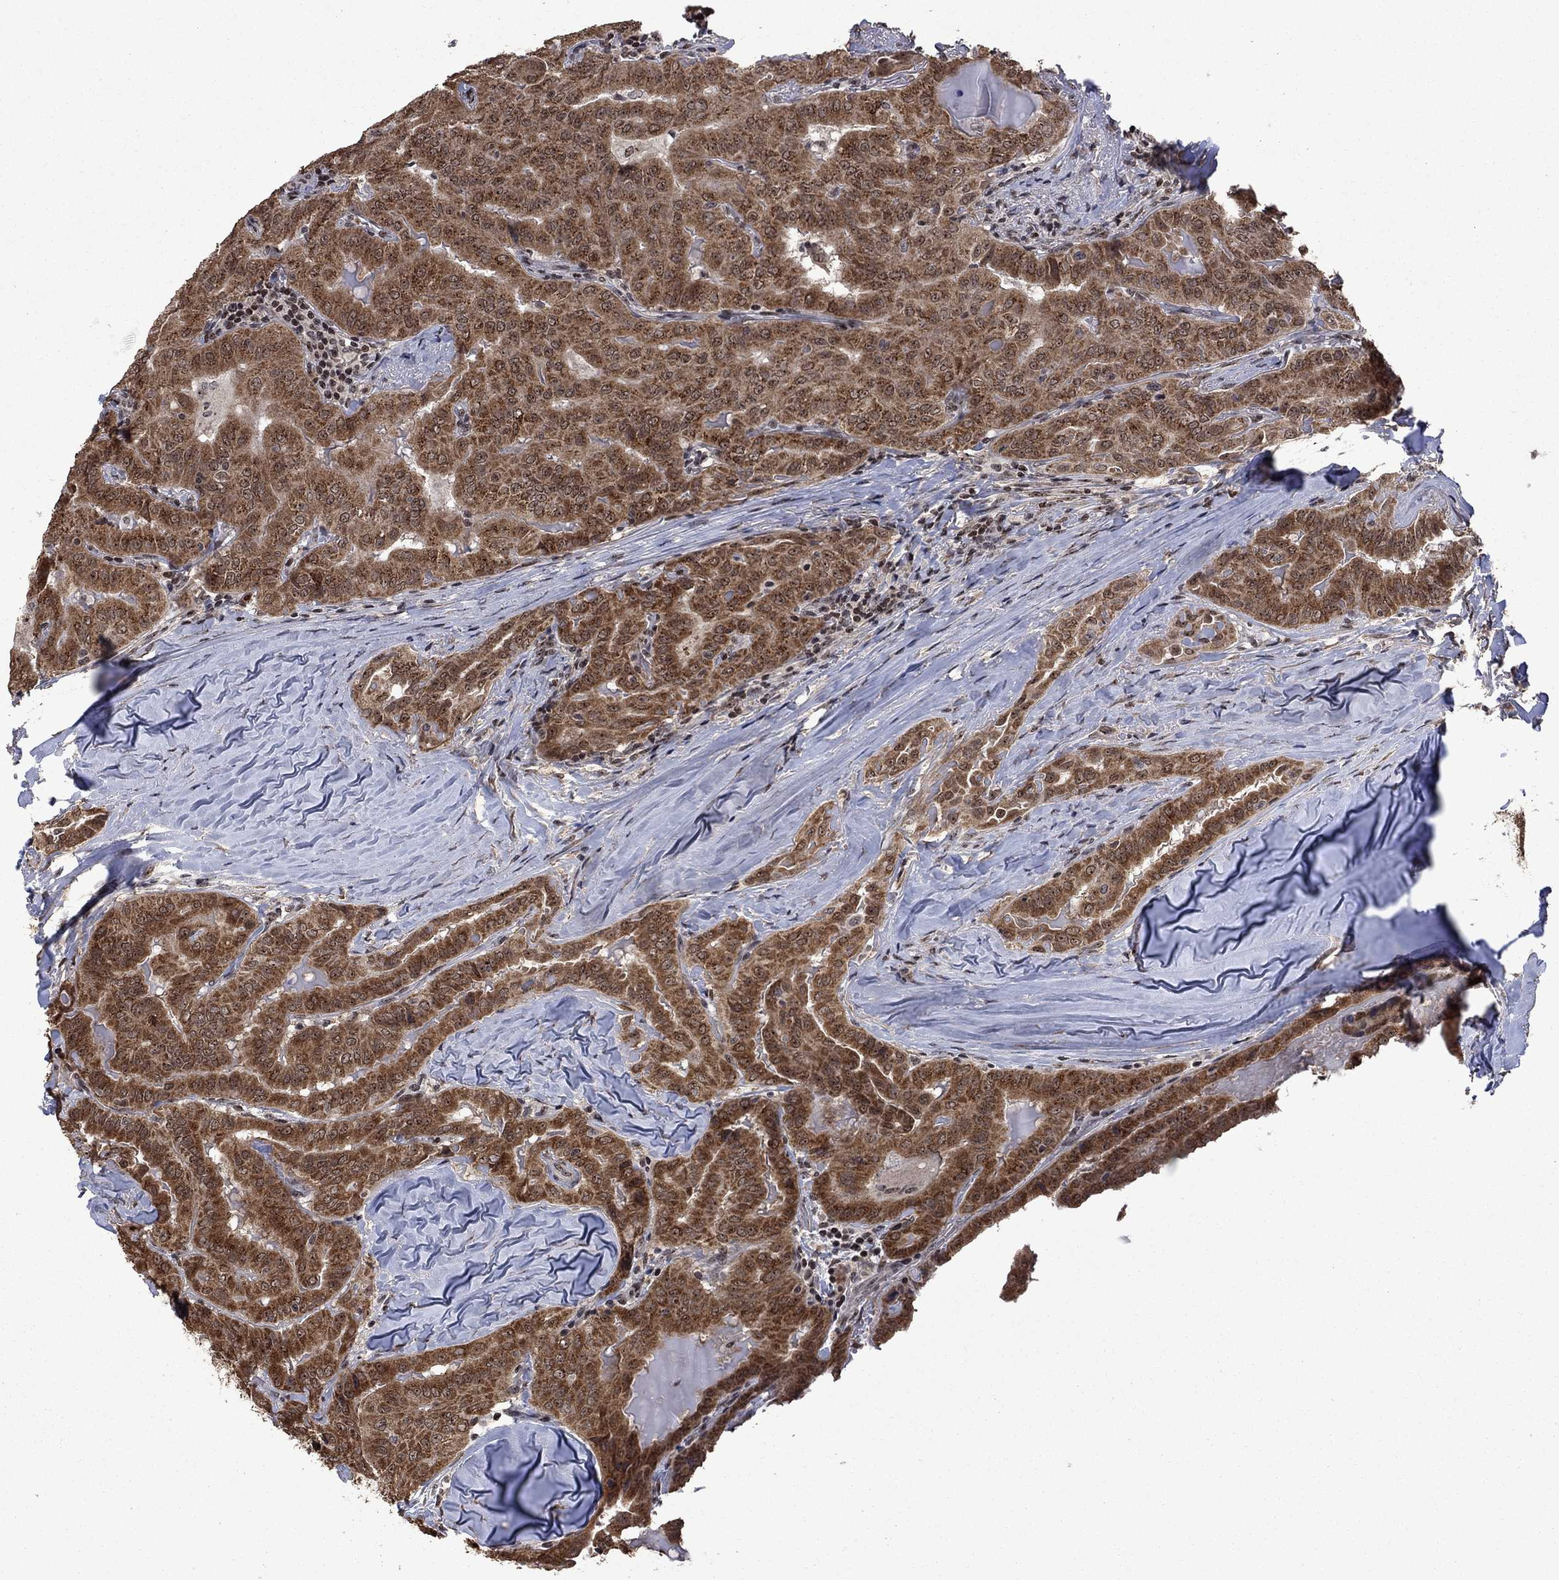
{"staining": {"intensity": "moderate", "quantity": ">75%", "location": "cytoplasmic/membranous"}, "tissue": "thyroid cancer", "cell_type": "Tumor cells", "image_type": "cancer", "snomed": [{"axis": "morphology", "description": "Papillary adenocarcinoma, NOS"}, {"axis": "topography", "description": "Thyroid gland"}], "caption": "A micrograph of thyroid cancer (papillary adenocarcinoma) stained for a protein exhibits moderate cytoplasmic/membranous brown staining in tumor cells.", "gene": "FBL", "patient": {"sex": "female", "age": 68}}